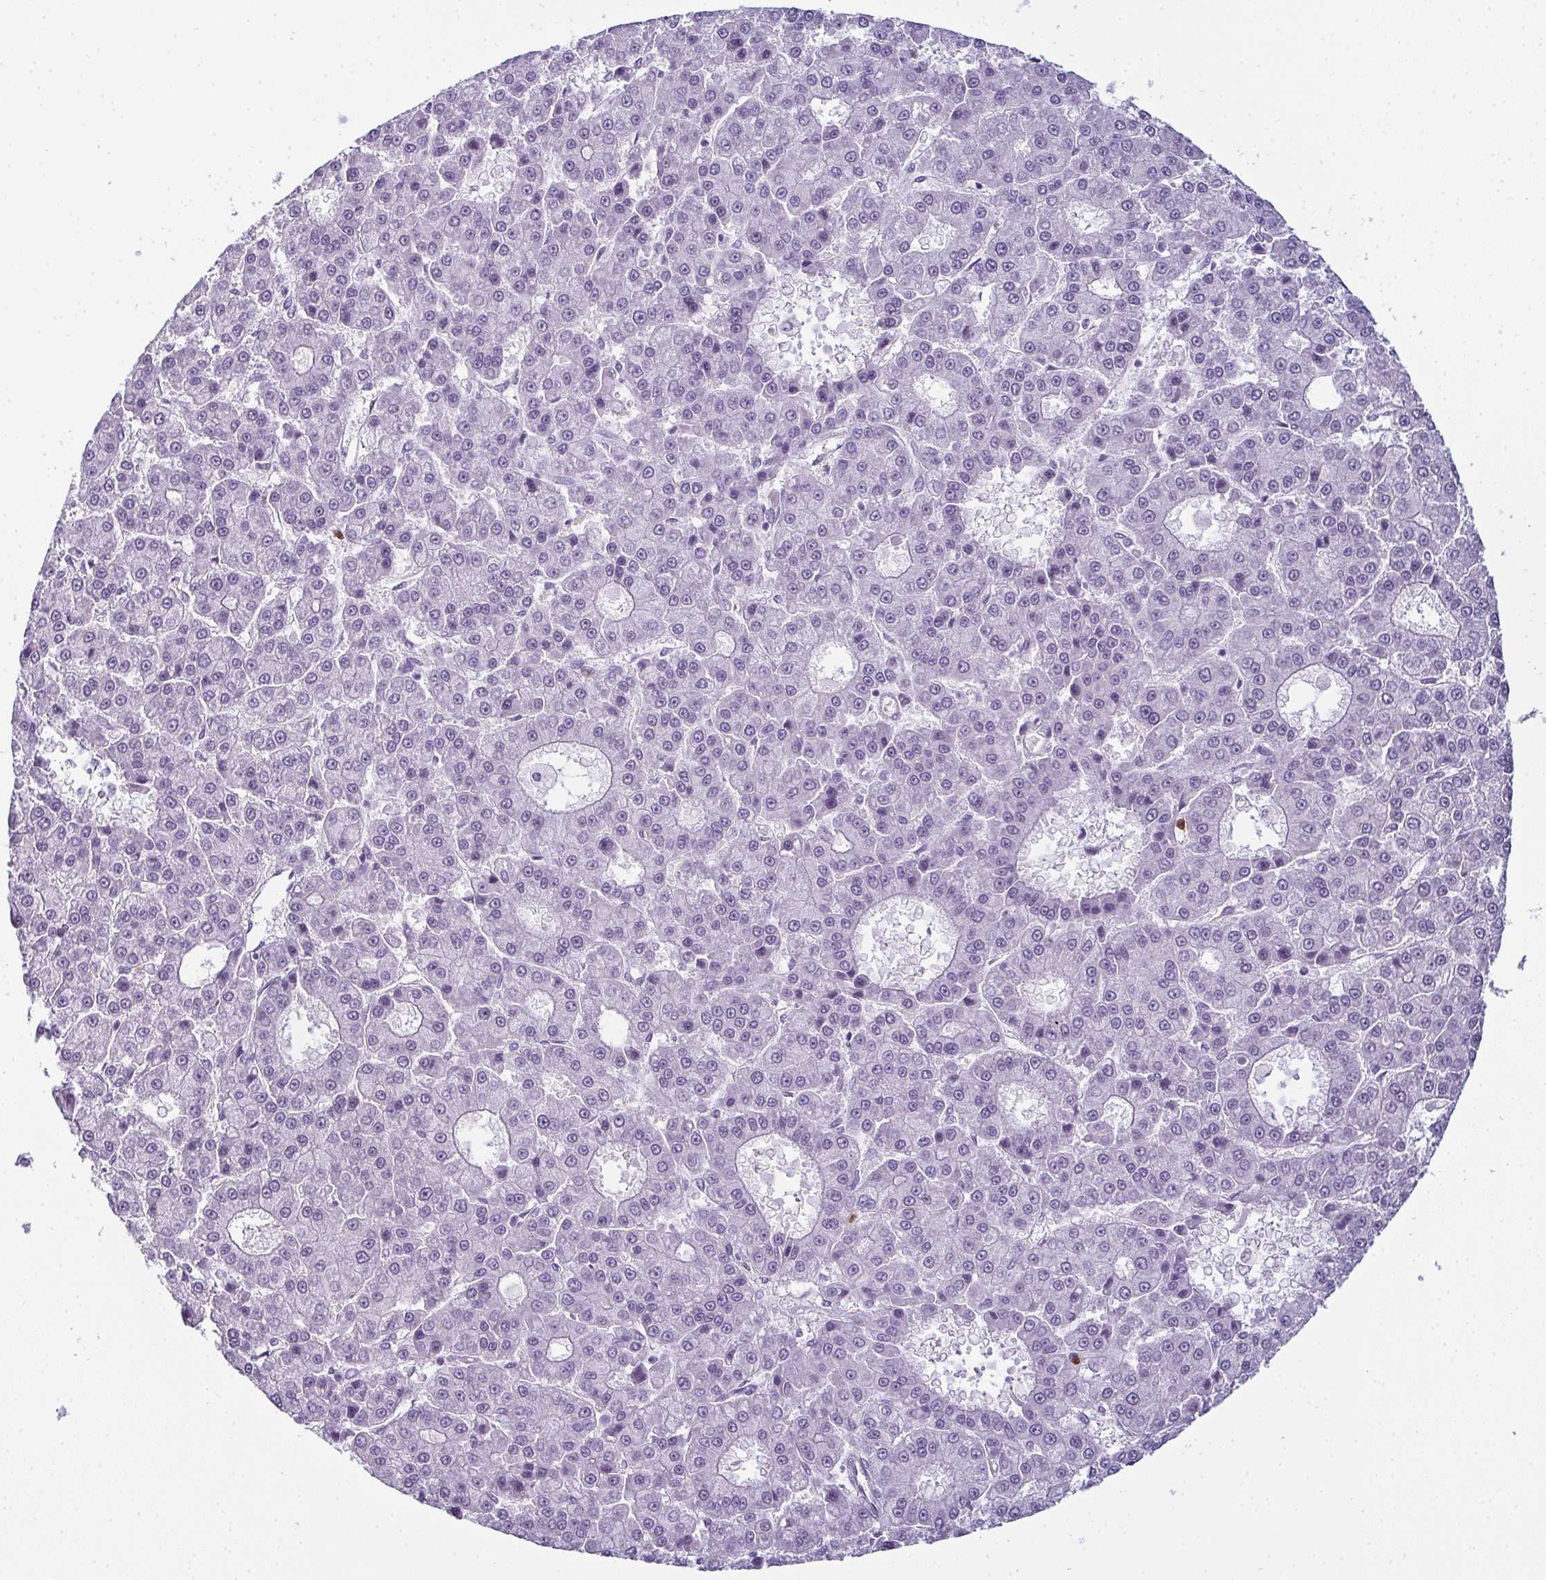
{"staining": {"intensity": "negative", "quantity": "none", "location": "none"}, "tissue": "liver cancer", "cell_type": "Tumor cells", "image_type": "cancer", "snomed": [{"axis": "morphology", "description": "Carcinoma, Hepatocellular, NOS"}, {"axis": "topography", "description": "Liver"}], "caption": "Hepatocellular carcinoma (liver) was stained to show a protein in brown. There is no significant positivity in tumor cells. (Immunohistochemistry (ihc), brightfield microscopy, high magnification).", "gene": "CDA", "patient": {"sex": "male", "age": 70}}